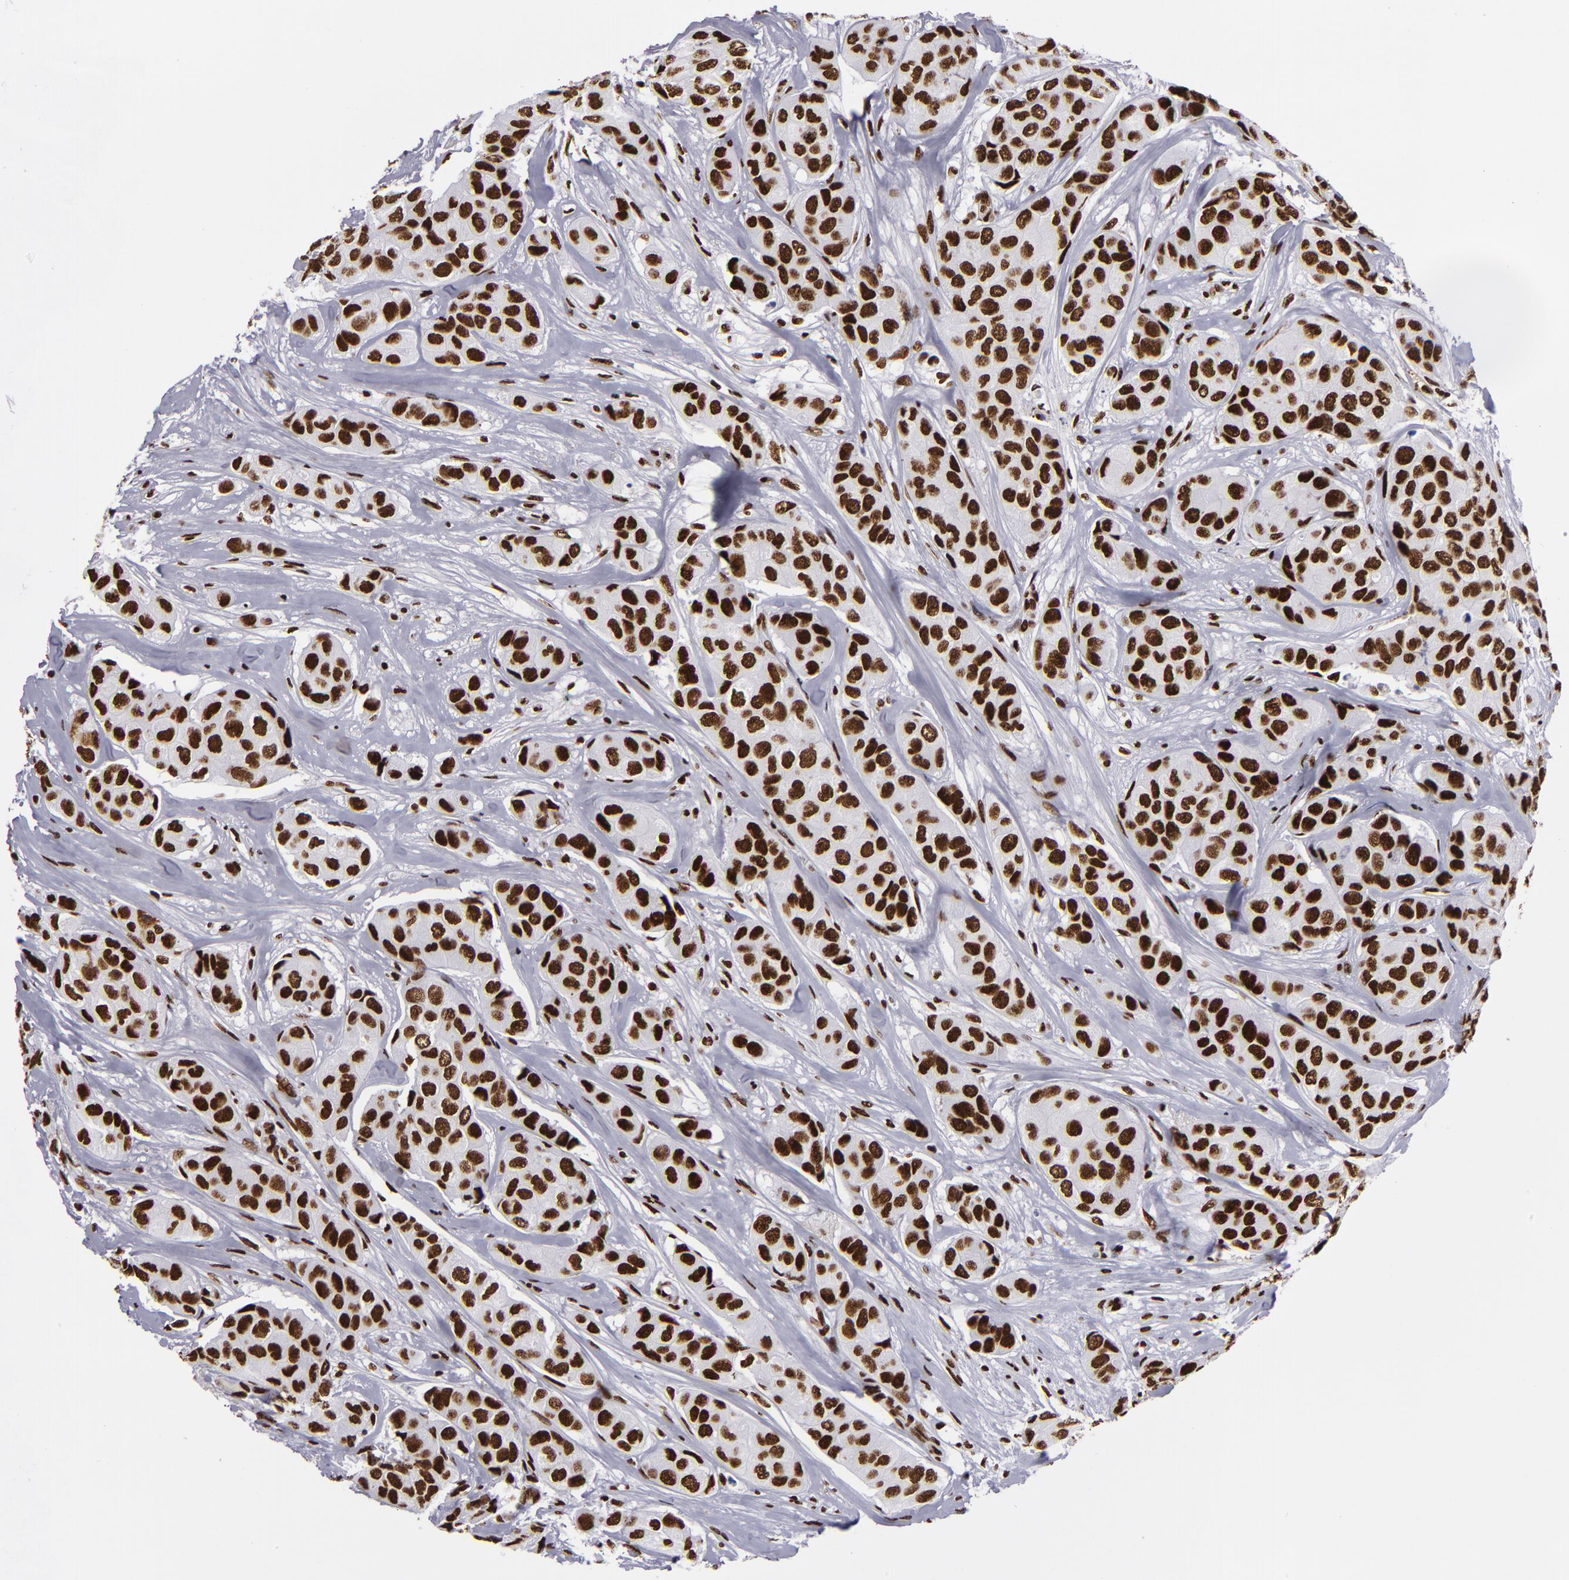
{"staining": {"intensity": "strong", "quantity": ">75%", "location": "nuclear"}, "tissue": "breast cancer", "cell_type": "Tumor cells", "image_type": "cancer", "snomed": [{"axis": "morphology", "description": "Duct carcinoma"}, {"axis": "topography", "description": "Breast"}], "caption": "About >75% of tumor cells in intraductal carcinoma (breast) display strong nuclear protein expression as visualized by brown immunohistochemical staining.", "gene": "SAFB", "patient": {"sex": "female", "age": 68}}